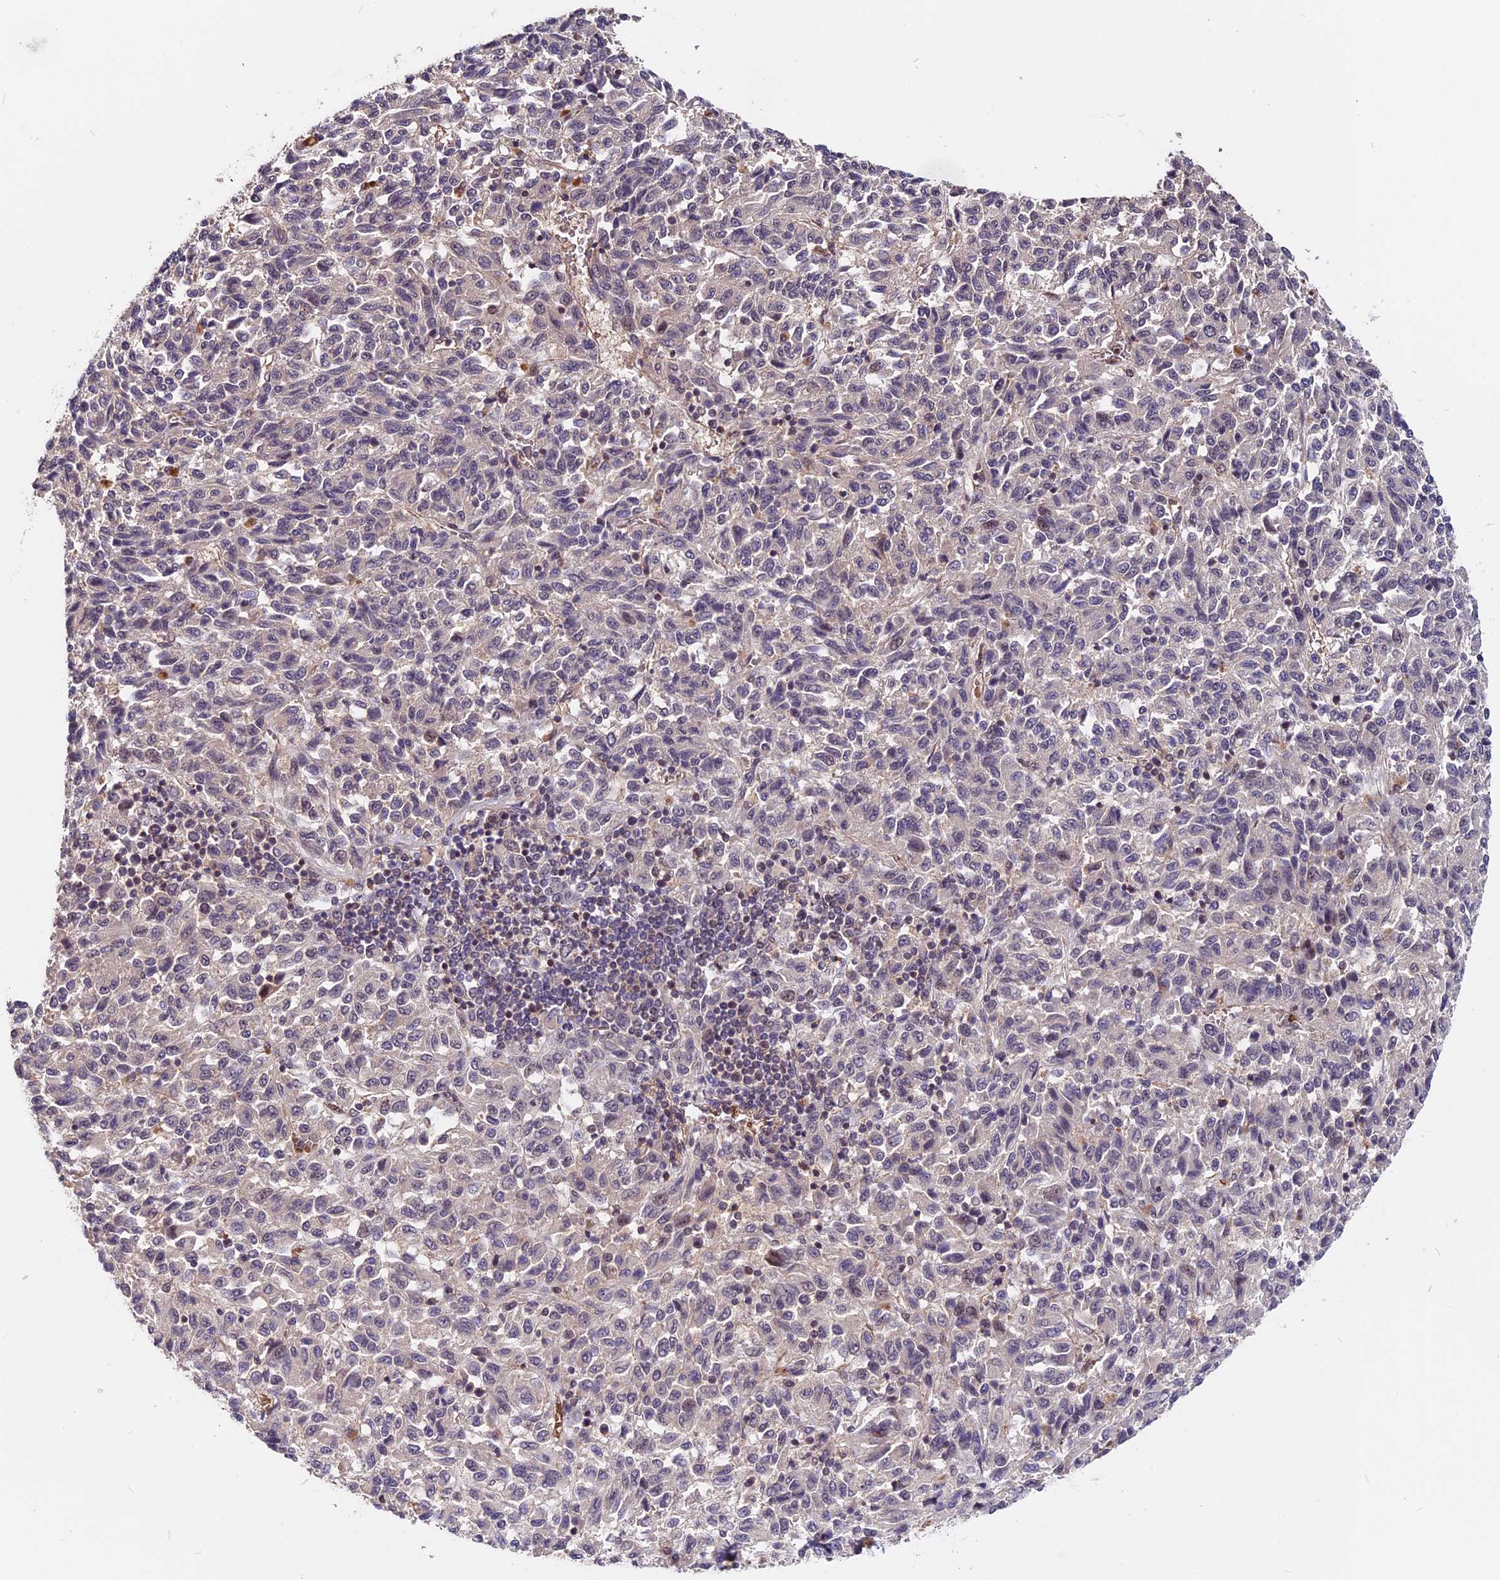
{"staining": {"intensity": "negative", "quantity": "none", "location": "none"}, "tissue": "melanoma", "cell_type": "Tumor cells", "image_type": "cancer", "snomed": [{"axis": "morphology", "description": "Malignant melanoma, Metastatic site"}, {"axis": "topography", "description": "Lung"}], "caption": "An immunohistochemistry (IHC) micrograph of malignant melanoma (metastatic site) is shown. There is no staining in tumor cells of malignant melanoma (metastatic site).", "gene": "ZC3H10", "patient": {"sex": "male", "age": 64}}